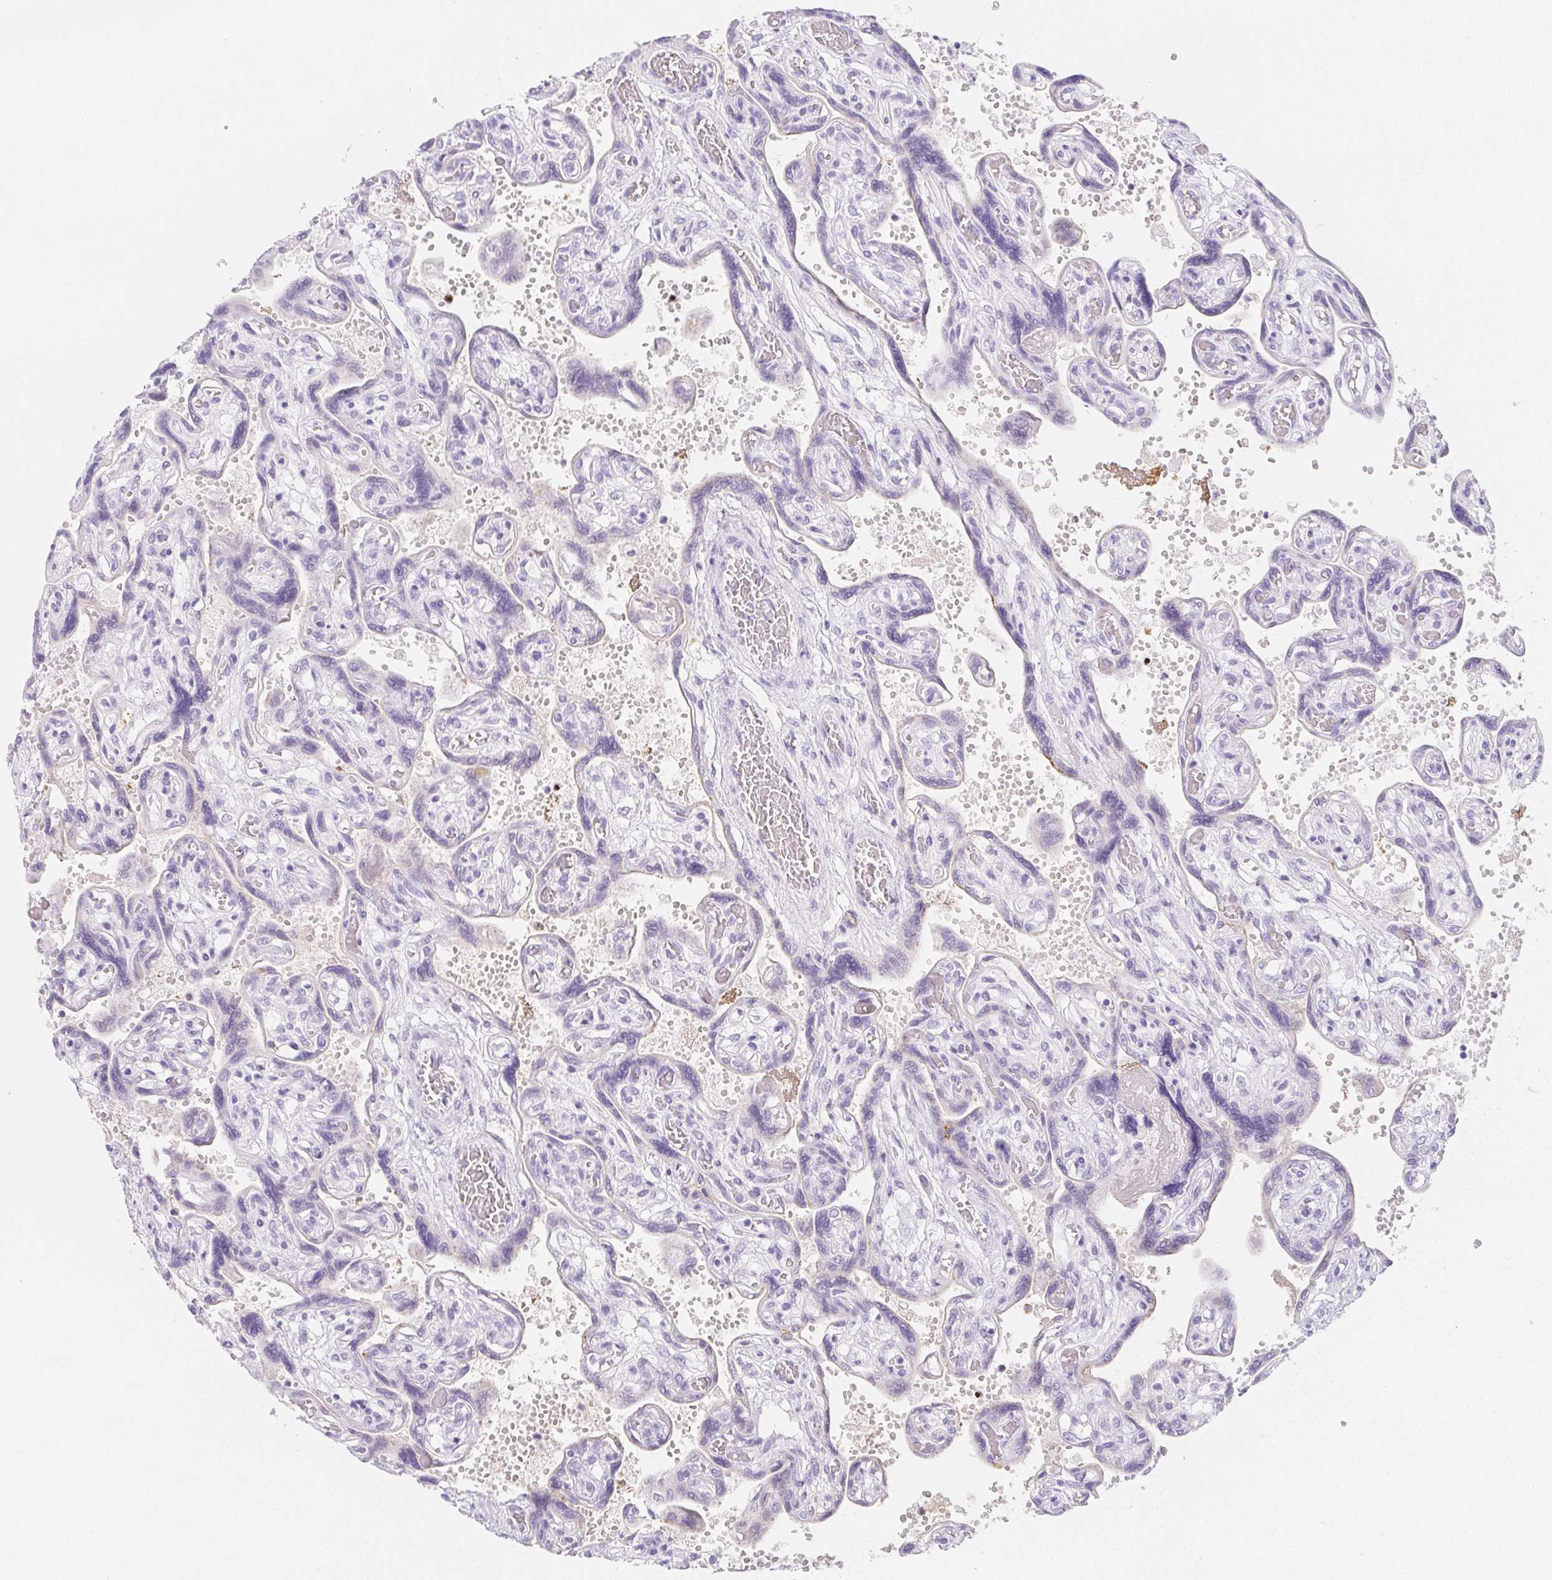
{"staining": {"intensity": "negative", "quantity": "none", "location": "none"}, "tissue": "placenta", "cell_type": "Decidual cells", "image_type": "normal", "snomed": [{"axis": "morphology", "description": "Normal tissue, NOS"}, {"axis": "topography", "description": "Placenta"}], "caption": "Immunohistochemistry (IHC) of normal placenta demonstrates no expression in decidual cells.", "gene": "ITIH2", "patient": {"sex": "female", "age": 32}}